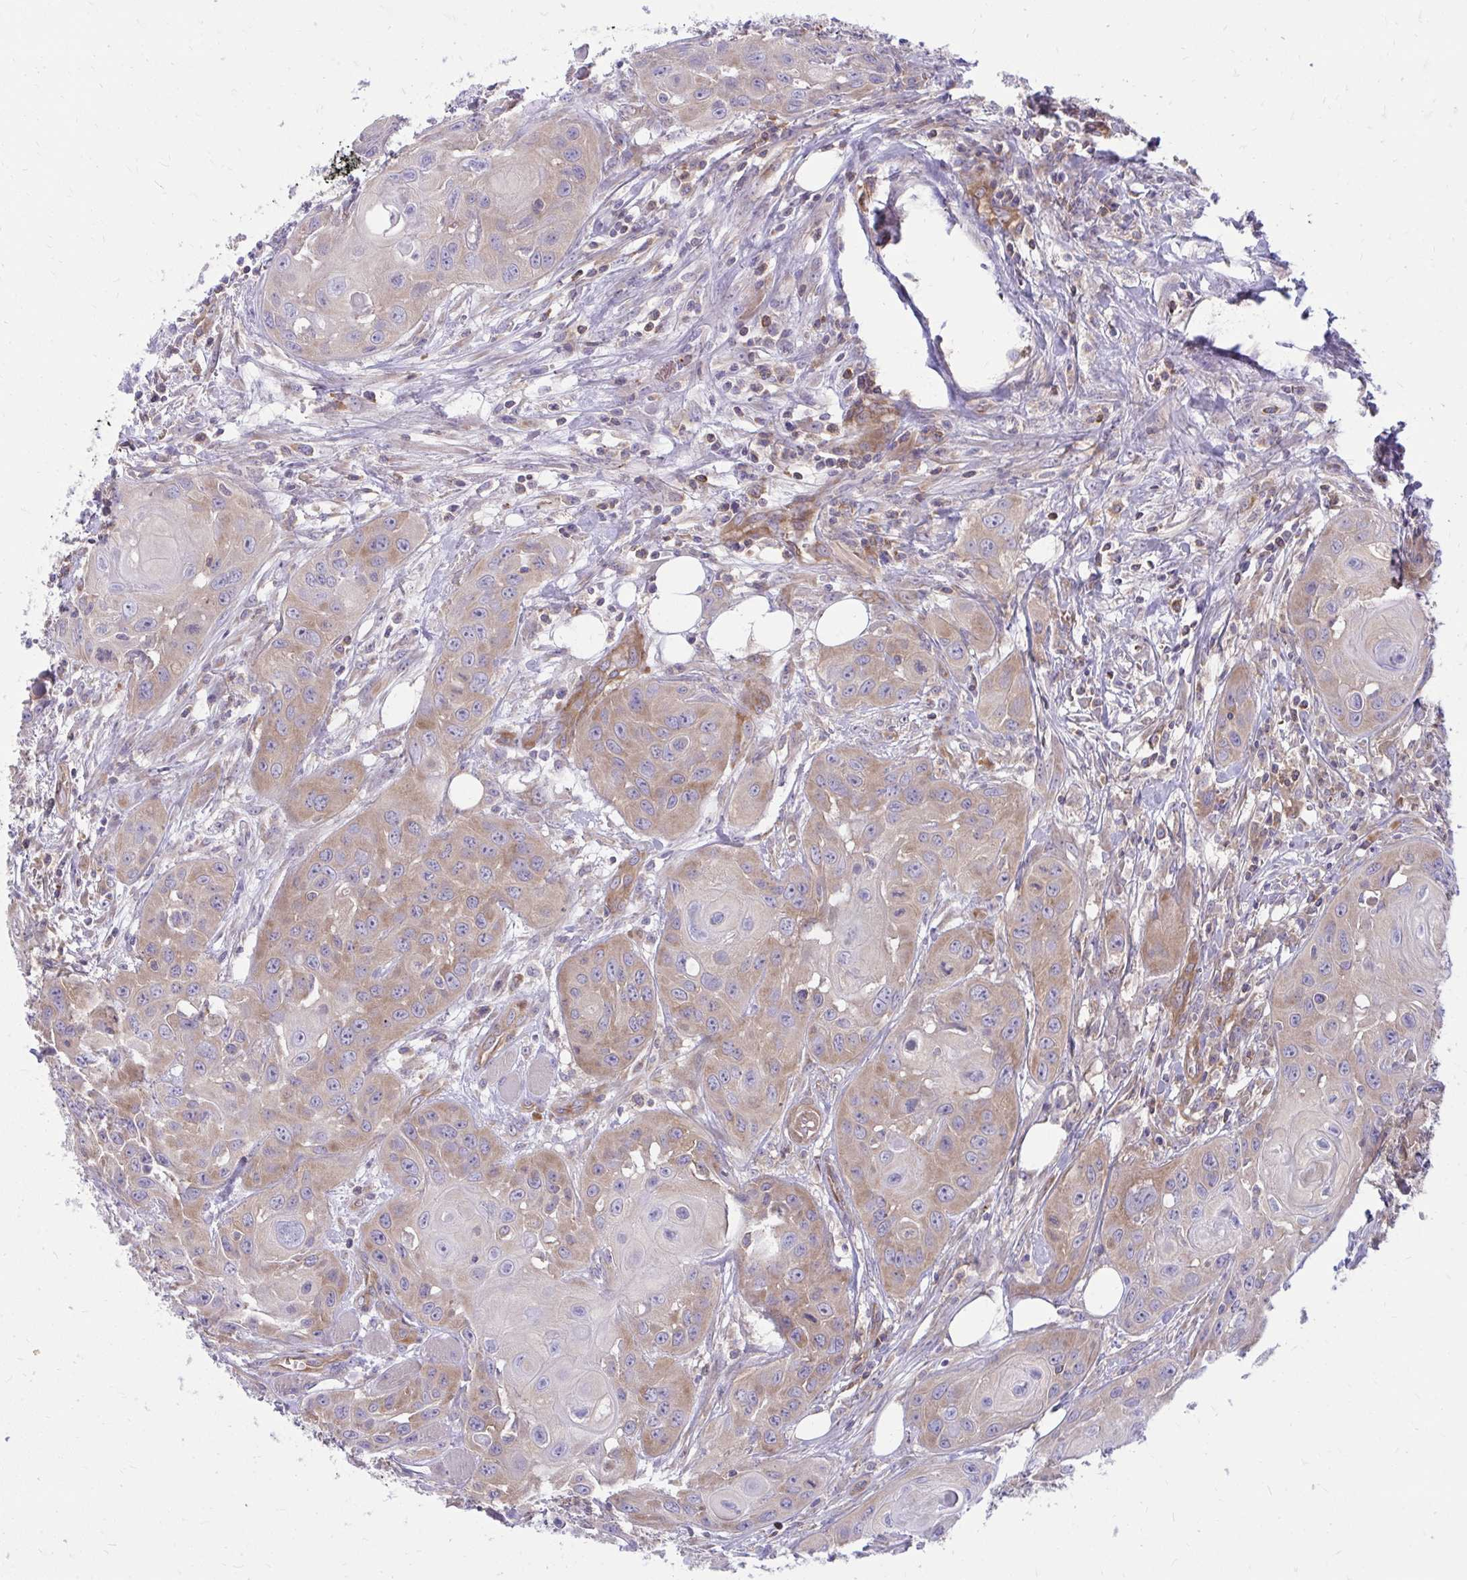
{"staining": {"intensity": "moderate", "quantity": "25%-75%", "location": "cytoplasmic/membranous"}, "tissue": "head and neck cancer", "cell_type": "Tumor cells", "image_type": "cancer", "snomed": [{"axis": "morphology", "description": "Squamous cell carcinoma, NOS"}, {"axis": "topography", "description": "Oral tissue"}, {"axis": "topography", "description": "Head-Neck"}], "caption": "Head and neck cancer stained with a brown dye demonstrates moderate cytoplasmic/membranous positive staining in about 25%-75% of tumor cells.", "gene": "ASAP1", "patient": {"sex": "male", "age": 58}}